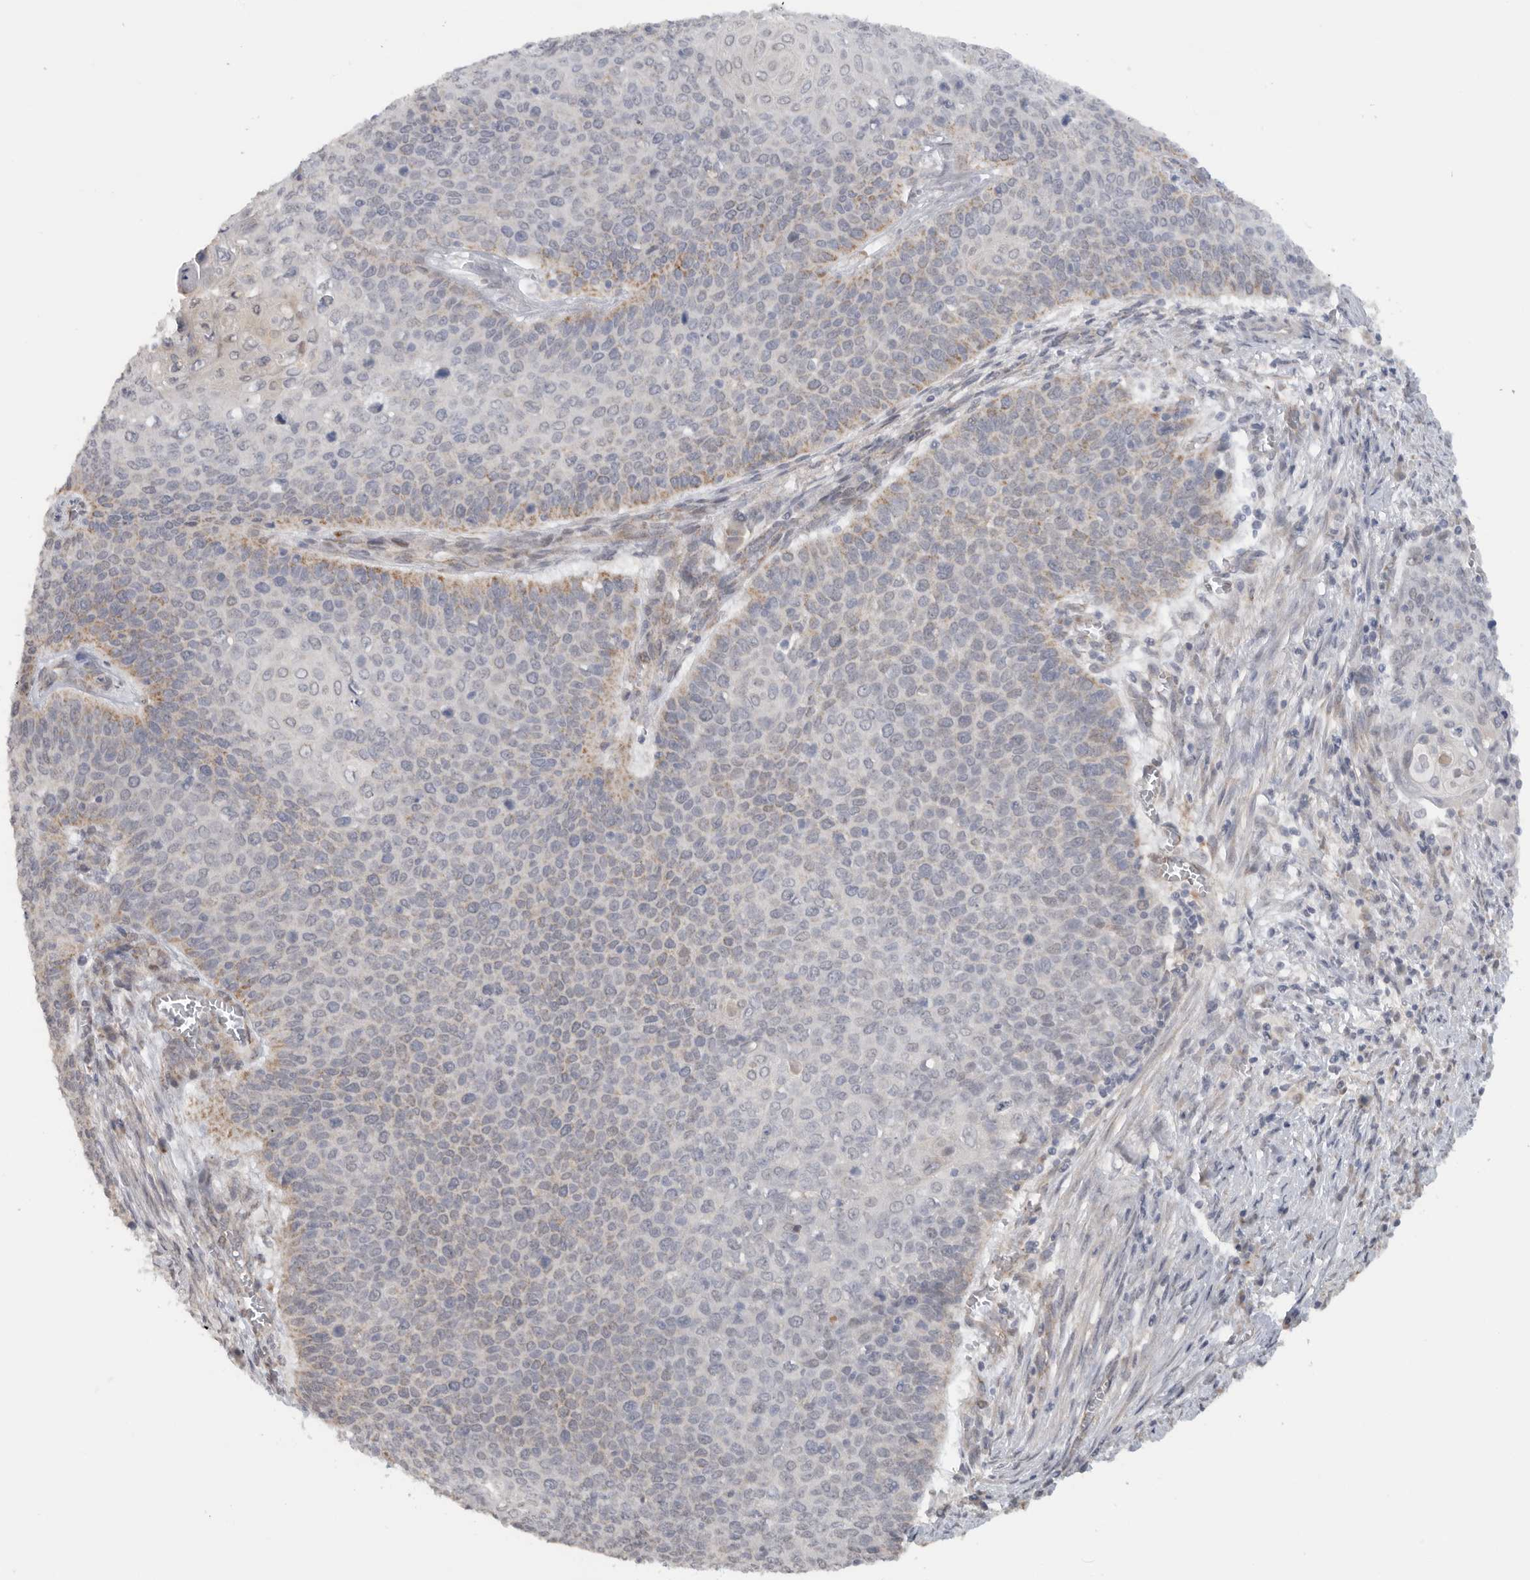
{"staining": {"intensity": "weak", "quantity": "25%-75%", "location": "cytoplasmic/membranous"}, "tissue": "cervical cancer", "cell_type": "Tumor cells", "image_type": "cancer", "snomed": [{"axis": "morphology", "description": "Squamous cell carcinoma, NOS"}, {"axis": "topography", "description": "Cervix"}], "caption": "Immunohistochemistry (DAB (3,3'-diaminobenzidine)) staining of cervical cancer (squamous cell carcinoma) displays weak cytoplasmic/membranous protein staining in approximately 25%-75% of tumor cells. Nuclei are stained in blue.", "gene": "DYRK2", "patient": {"sex": "female", "age": 39}}